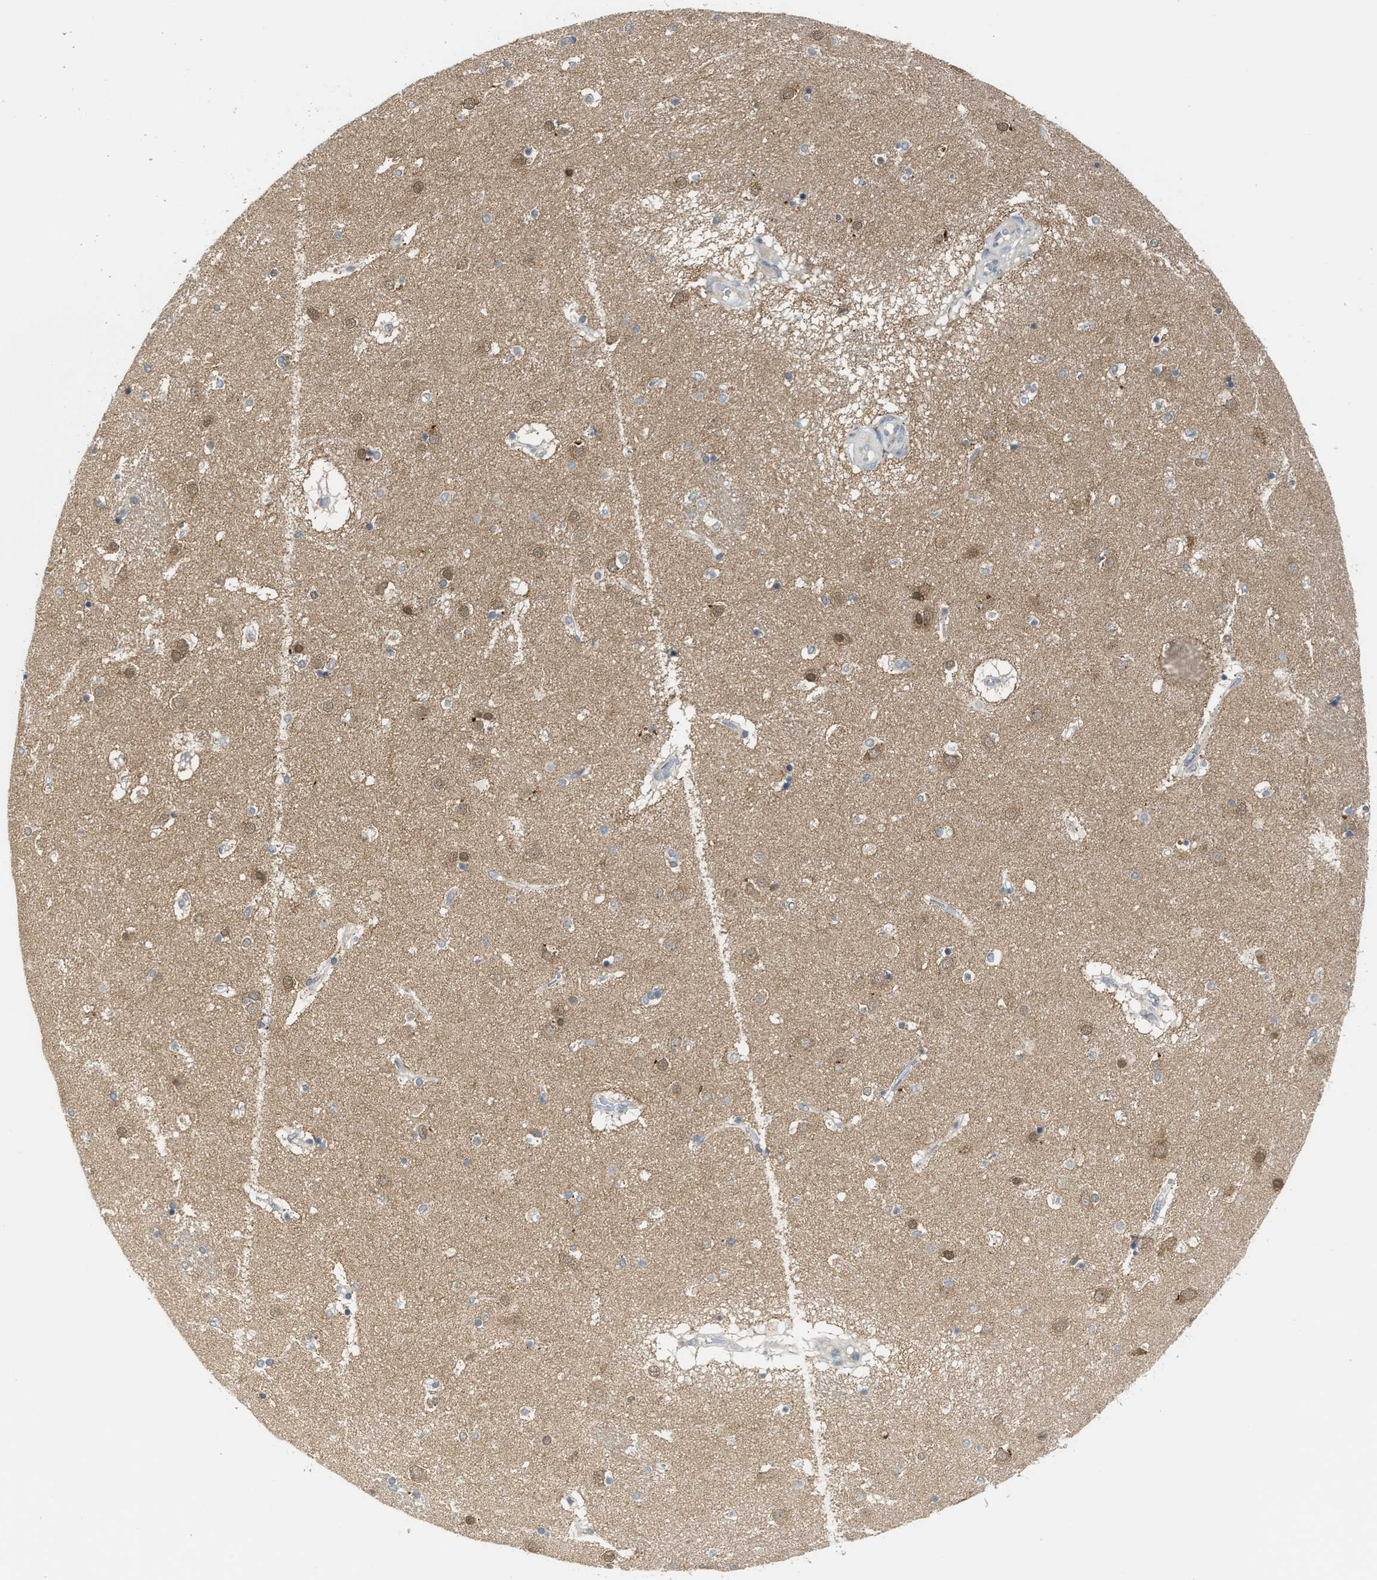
{"staining": {"intensity": "weak", "quantity": "<25%", "location": "cytoplasmic/membranous"}, "tissue": "caudate", "cell_type": "Glial cells", "image_type": "normal", "snomed": [{"axis": "morphology", "description": "Normal tissue, NOS"}, {"axis": "topography", "description": "Lateral ventricle wall"}], "caption": "The IHC micrograph has no significant staining in glial cells of caudate.", "gene": "KIF24", "patient": {"sex": "male", "age": 70}}